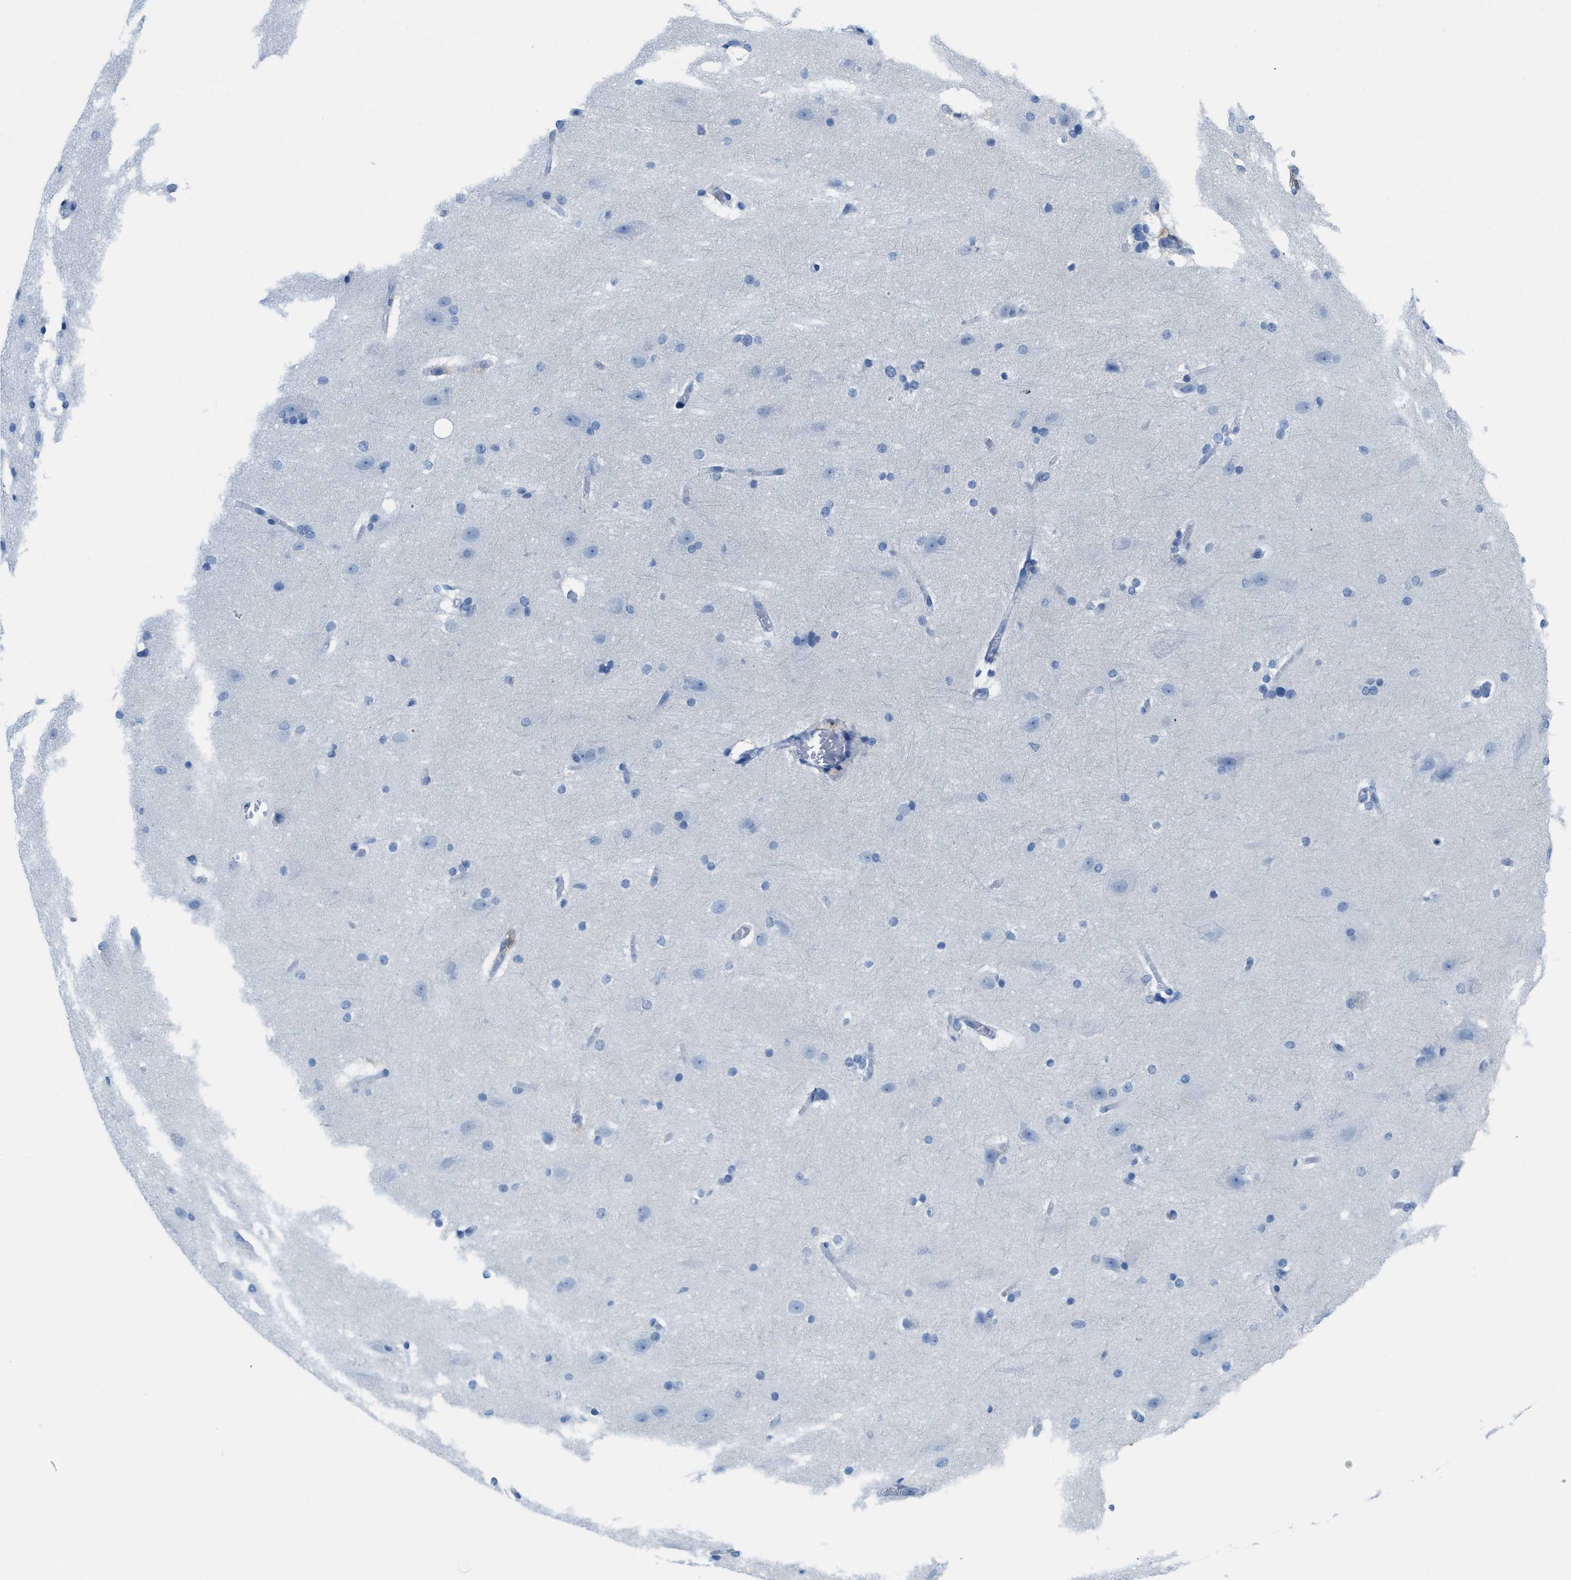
{"staining": {"intensity": "negative", "quantity": "none", "location": "none"}, "tissue": "cerebral cortex", "cell_type": "Endothelial cells", "image_type": "normal", "snomed": [{"axis": "morphology", "description": "Normal tissue, NOS"}, {"axis": "topography", "description": "Cerebral cortex"}, {"axis": "topography", "description": "Hippocampus"}], "caption": "Immunohistochemistry (IHC) of unremarkable cerebral cortex demonstrates no staining in endothelial cells.", "gene": "ASGR1", "patient": {"sex": "female", "age": 19}}